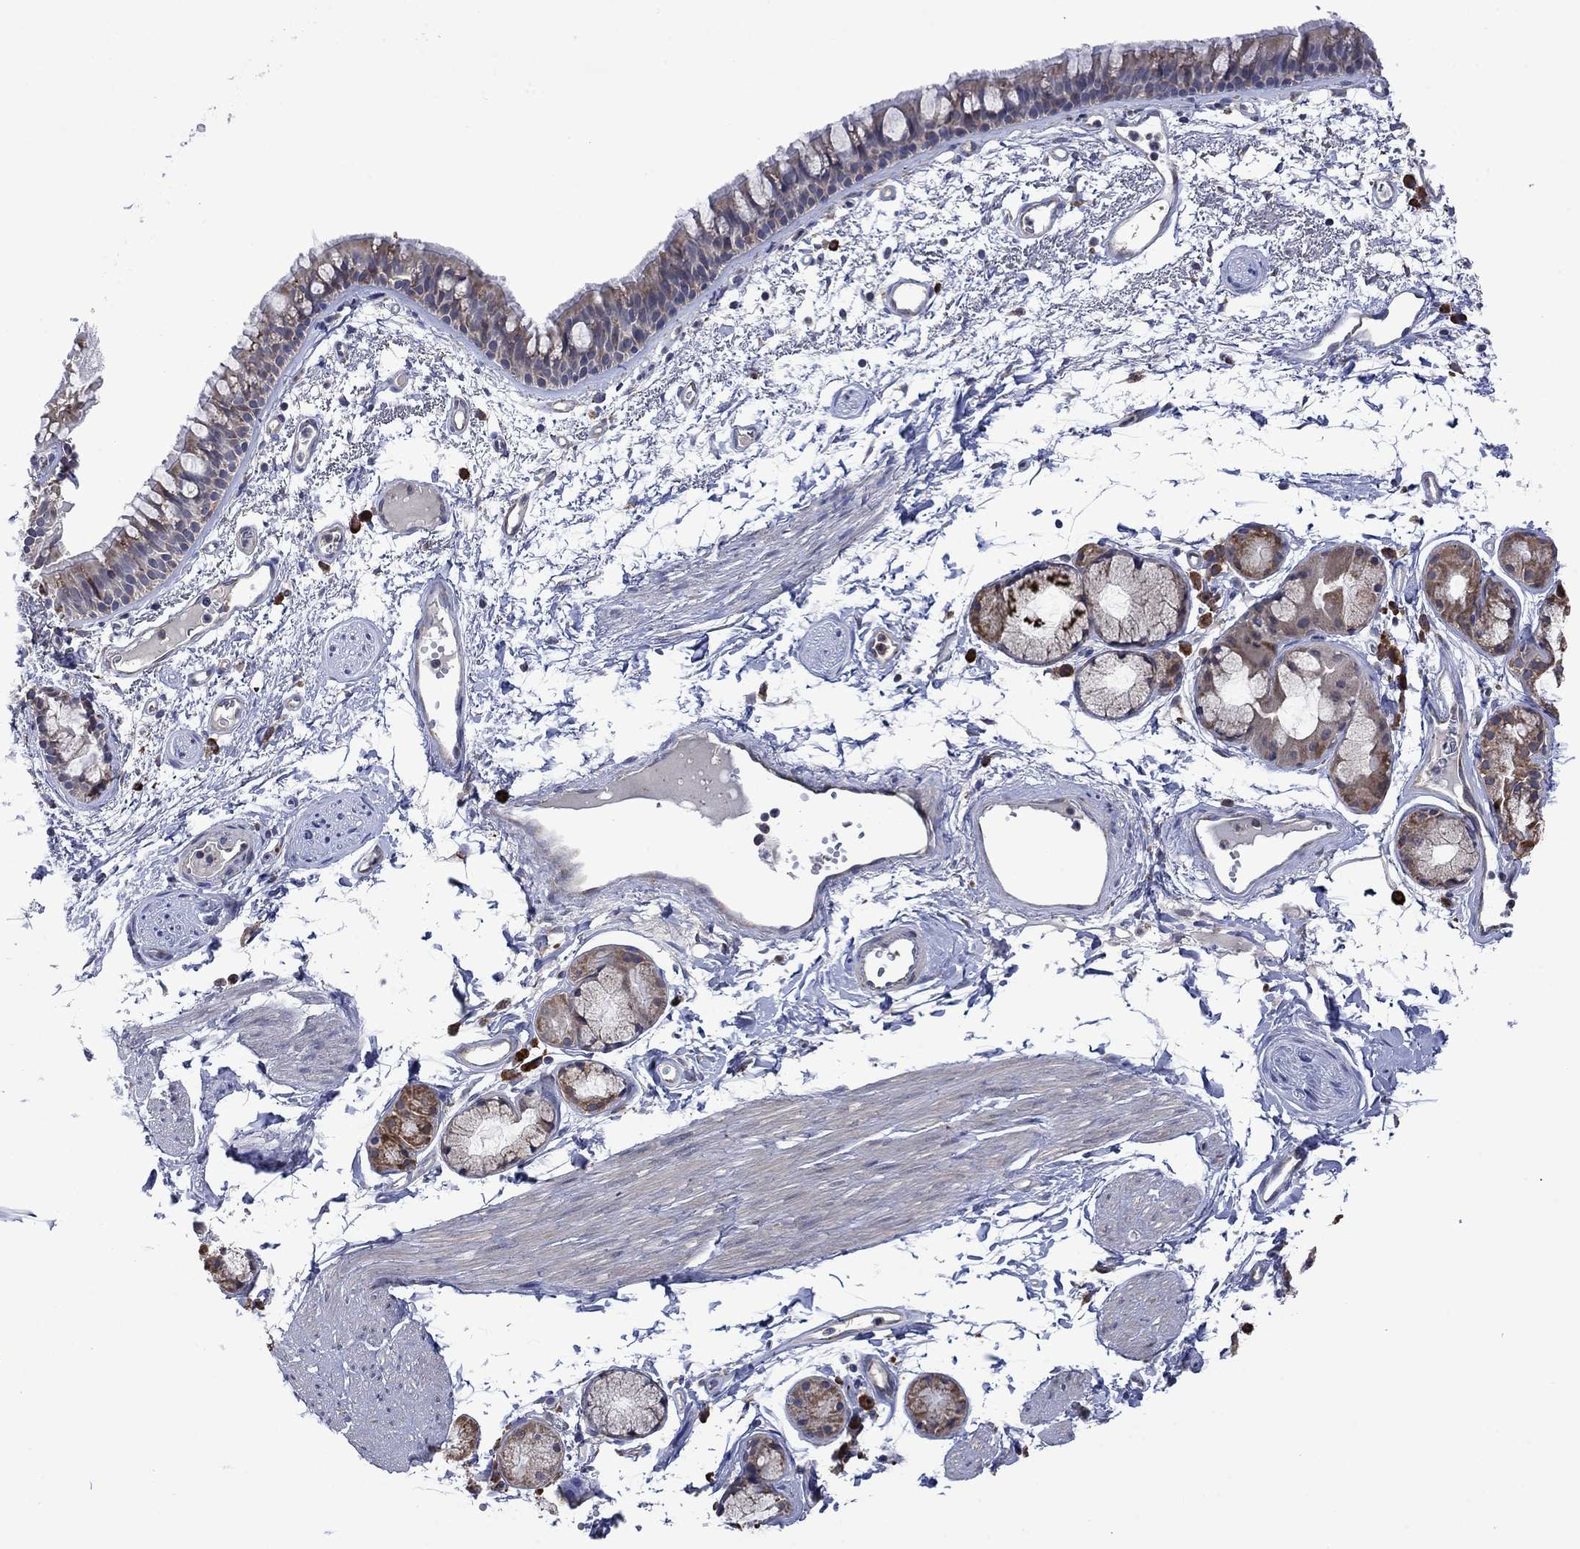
{"staining": {"intensity": "weak", "quantity": "25%-75%", "location": "cytoplasmic/membranous"}, "tissue": "bronchus", "cell_type": "Respiratory epithelial cells", "image_type": "normal", "snomed": [{"axis": "morphology", "description": "Normal tissue, NOS"}, {"axis": "topography", "description": "Cartilage tissue"}, {"axis": "topography", "description": "Bronchus"}], "caption": "A low amount of weak cytoplasmic/membranous expression is seen in approximately 25%-75% of respiratory epithelial cells in benign bronchus.", "gene": "FURIN", "patient": {"sex": "male", "age": 66}}